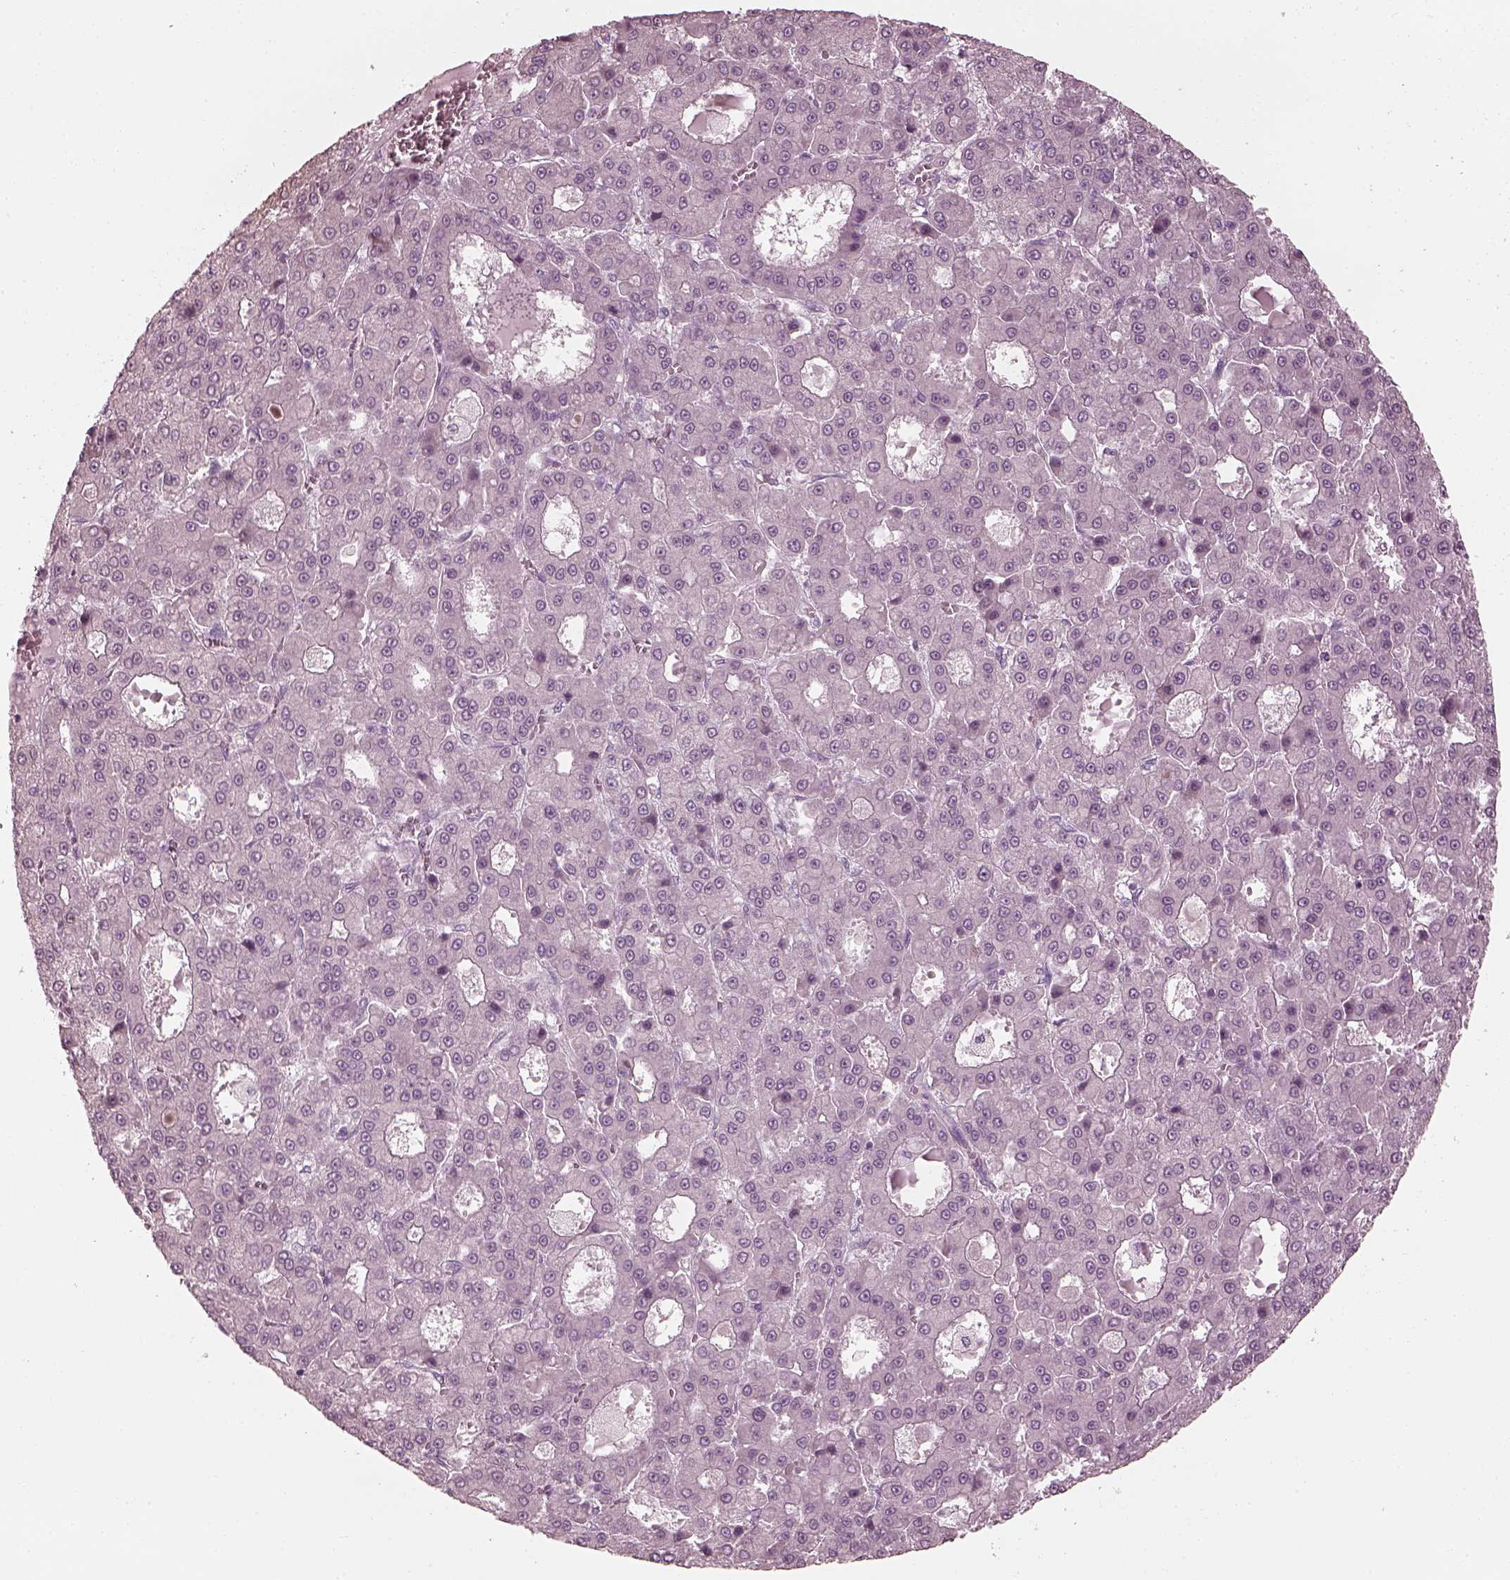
{"staining": {"intensity": "negative", "quantity": "none", "location": "none"}, "tissue": "liver cancer", "cell_type": "Tumor cells", "image_type": "cancer", "snomed": [{"axis": "morphology", "description": "Carcinoma, Hepatocellular, NOS"}, {"axis": "topography", "description": "Liver"}], "caption": "Photomicrograph shows no significant protein expression in tumor cells of liver cancer.", "gene": "SAXO2", "patient": {"sex": "male", "age": 70}}